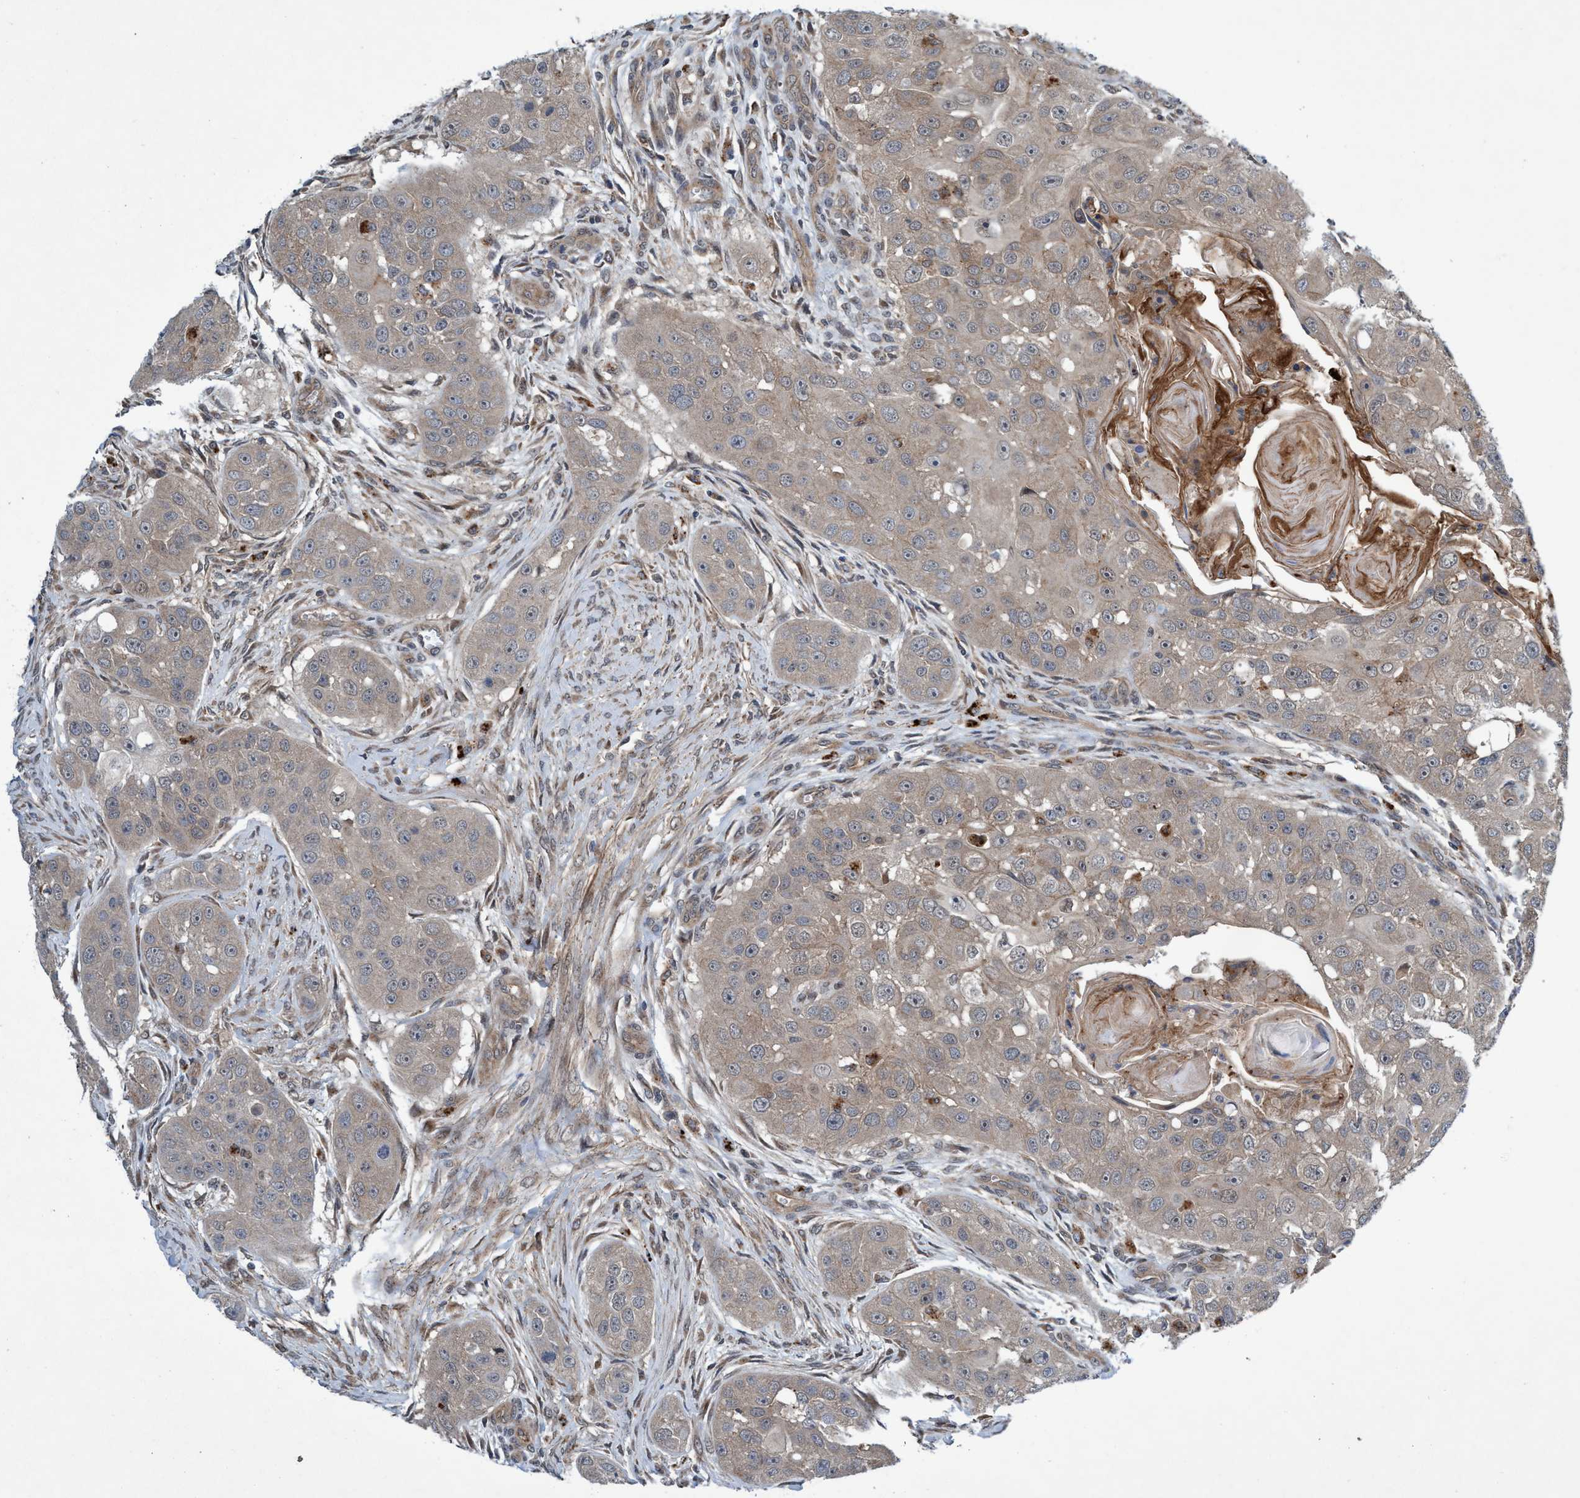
{"staining": {"intensity": "weak", "quantity": "<25%", "location": "cytoplasmic/membranous"}, "tissue": "head and neck cancer", "cell_type": "Tumor cells", "image_type": "cancer", "snomed": [{"axis": "morphology", "description": "Normal tissue, NOS"}, {"axis": "morphology", "description": "Squamous cell carcinoma, NOS"}, {"axis": "topography", "description": "Skeletal muscle"}, {"axis": "topography", "description": "Head-Neck"}], "caption": "This image is of head and neck cancer stained with immunohistochemistry to label a protein in brown with the nuclei are counter-stained blue. There is no positivity in tumor cells.", "gene": "TRIM65", "patient": {"sex": "male", "age": 51}}